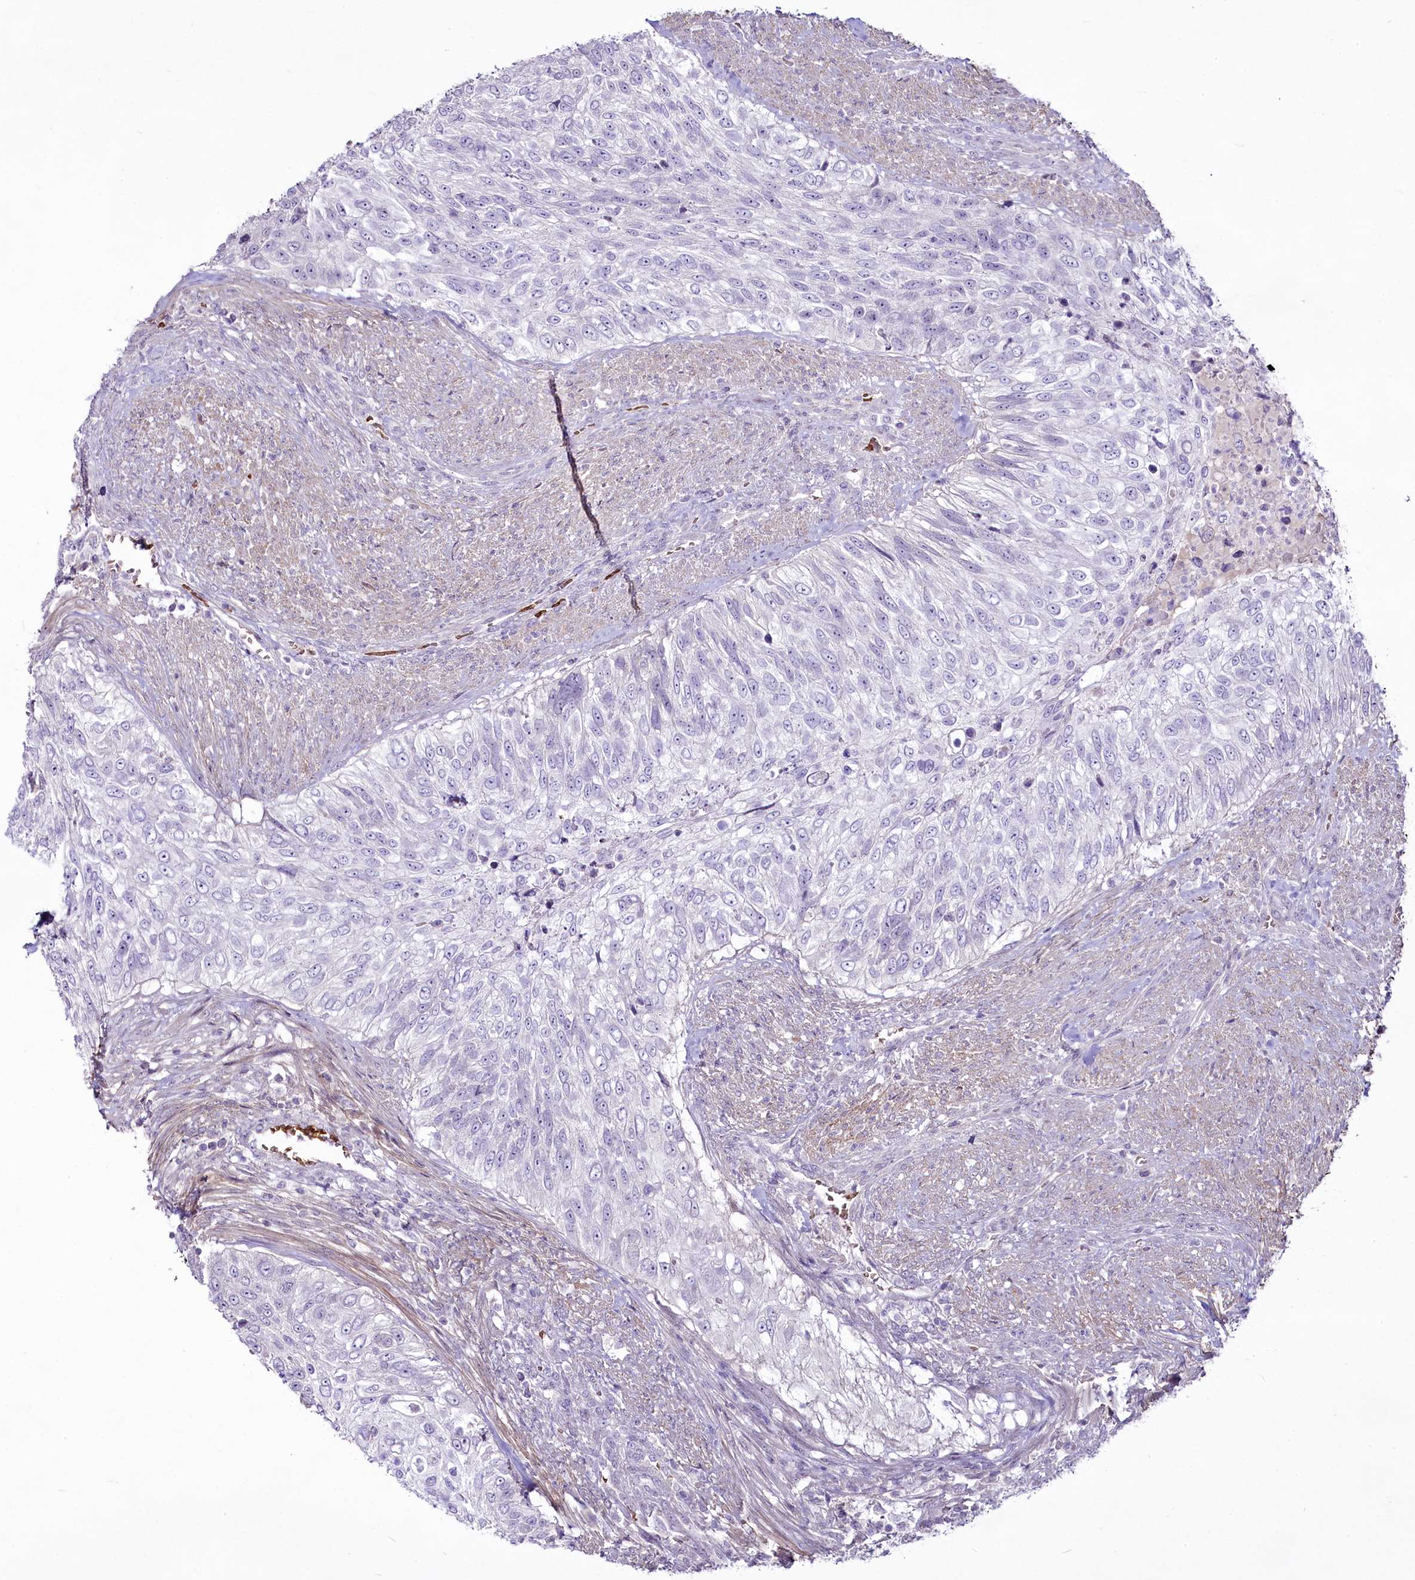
{"staining": {"intensity": "negative", "quantity": "none", "location": "none"}, "tissue": "urothelial cancer", "cell_type": "Tumor cells", "image_type": "cancer", "snomed": [{"axis": "morphology", "description": "Urothelial carcinoma, High grade"}, {"axis": "topography", "description": "Urinary bladder"}], "caption": "DAB immunohistochemical staining of human urothelial cancer displays no significant staining in tumor cells.", "gene": "SUSD3", "patient": {"sex": "female", "age": 60}}